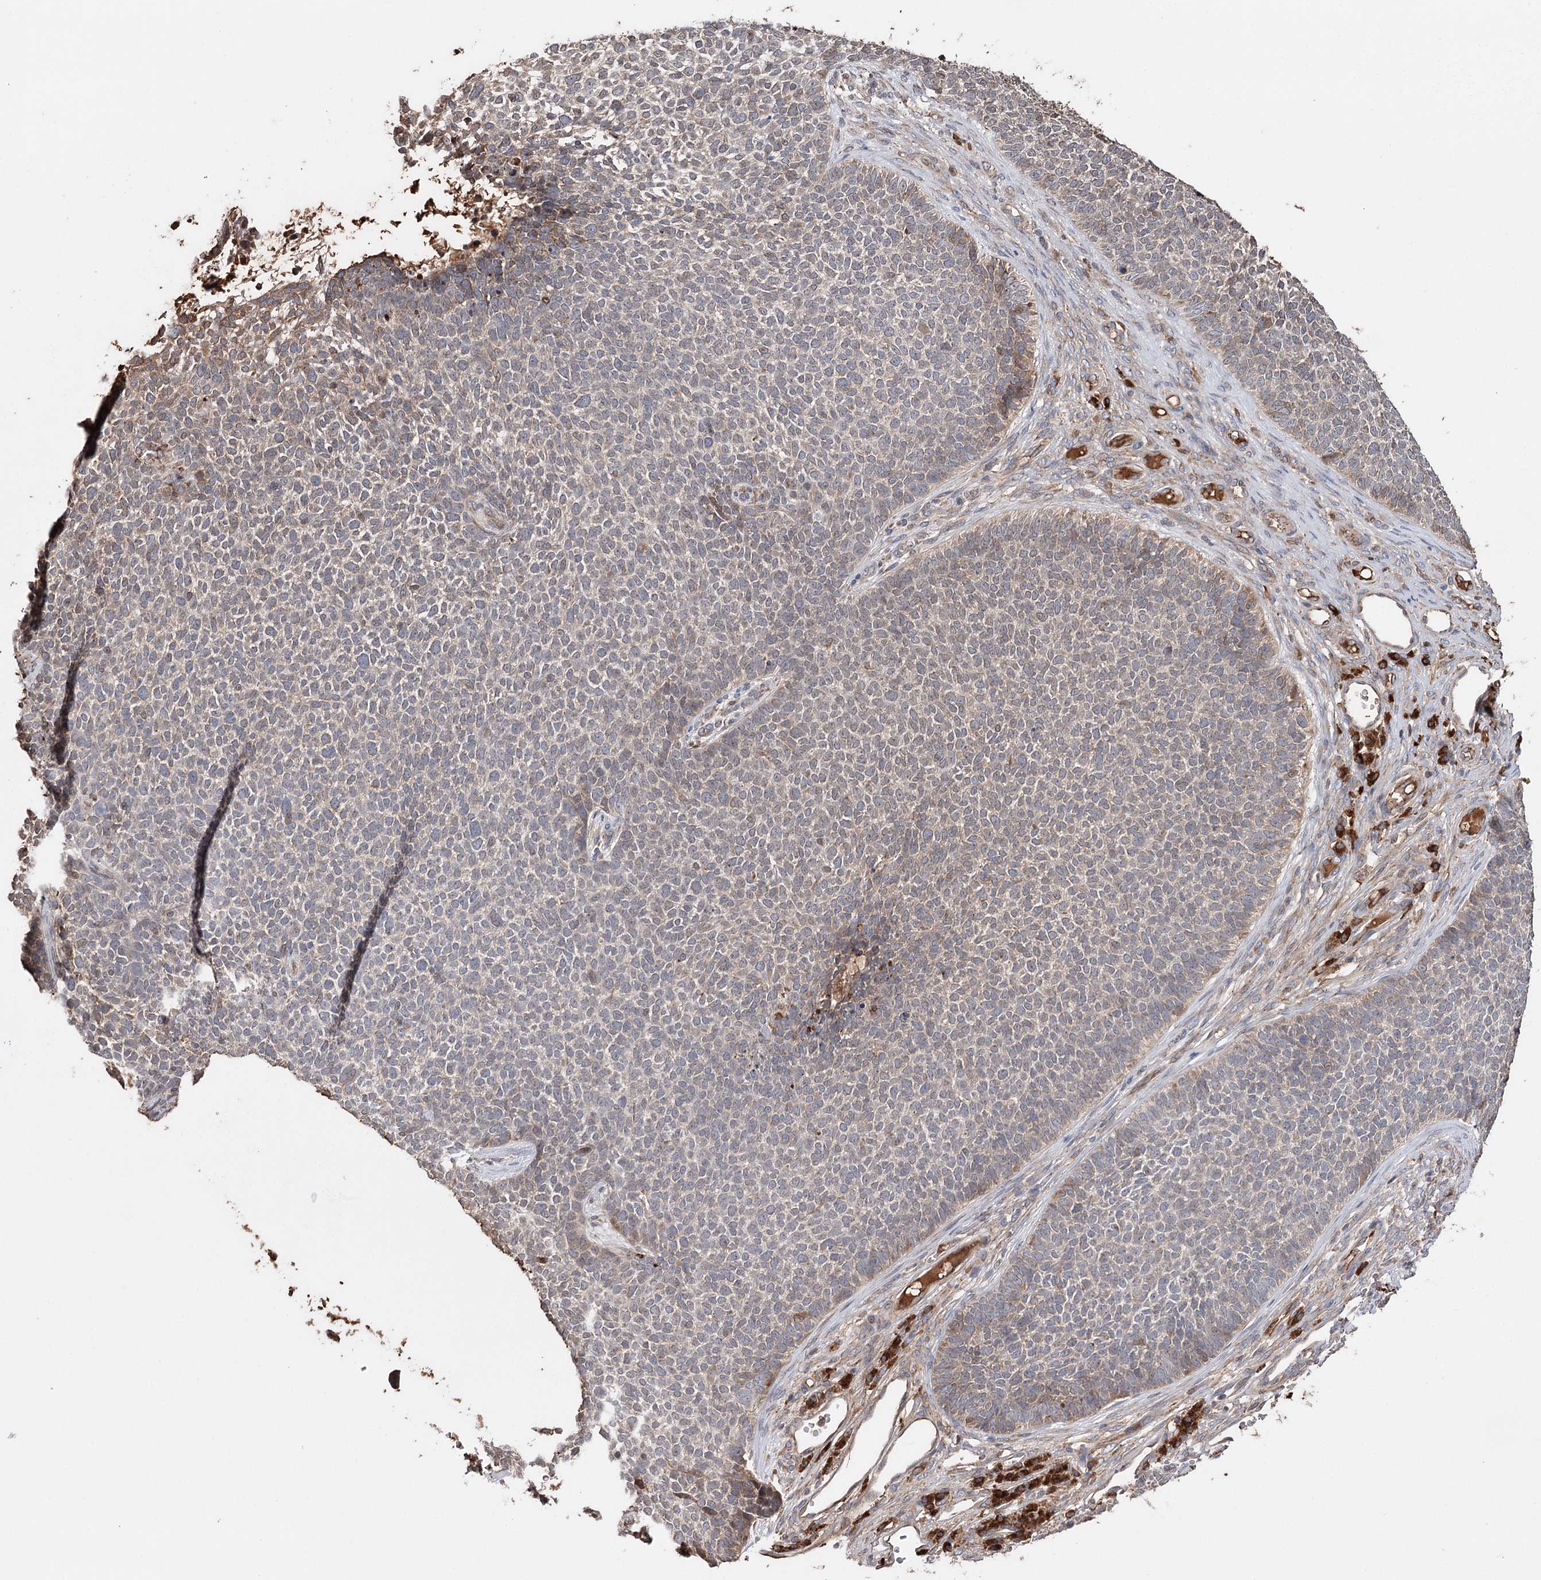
{"staining": {"intensity": "moderate", "quantity": ">75%", "location": "cytoplasmic/membranous"}, "tissue": "skin cancer", "cell_type": "Tumor cells", "image_type": "cancer", "snomed": [{"axis": "morphology", "description": "Basal cell carcinoma"}, {"axis": "topography", "description": "Skin"}], "caption": "The image exhibits staining of skin cancer (basal cell carcinoma), revealing moderate cytoplasmic/membranous protein expression (brown color) within tumor cells.", "gene": "SYVN1", "patient": {"sex": "female", "age": 84}}